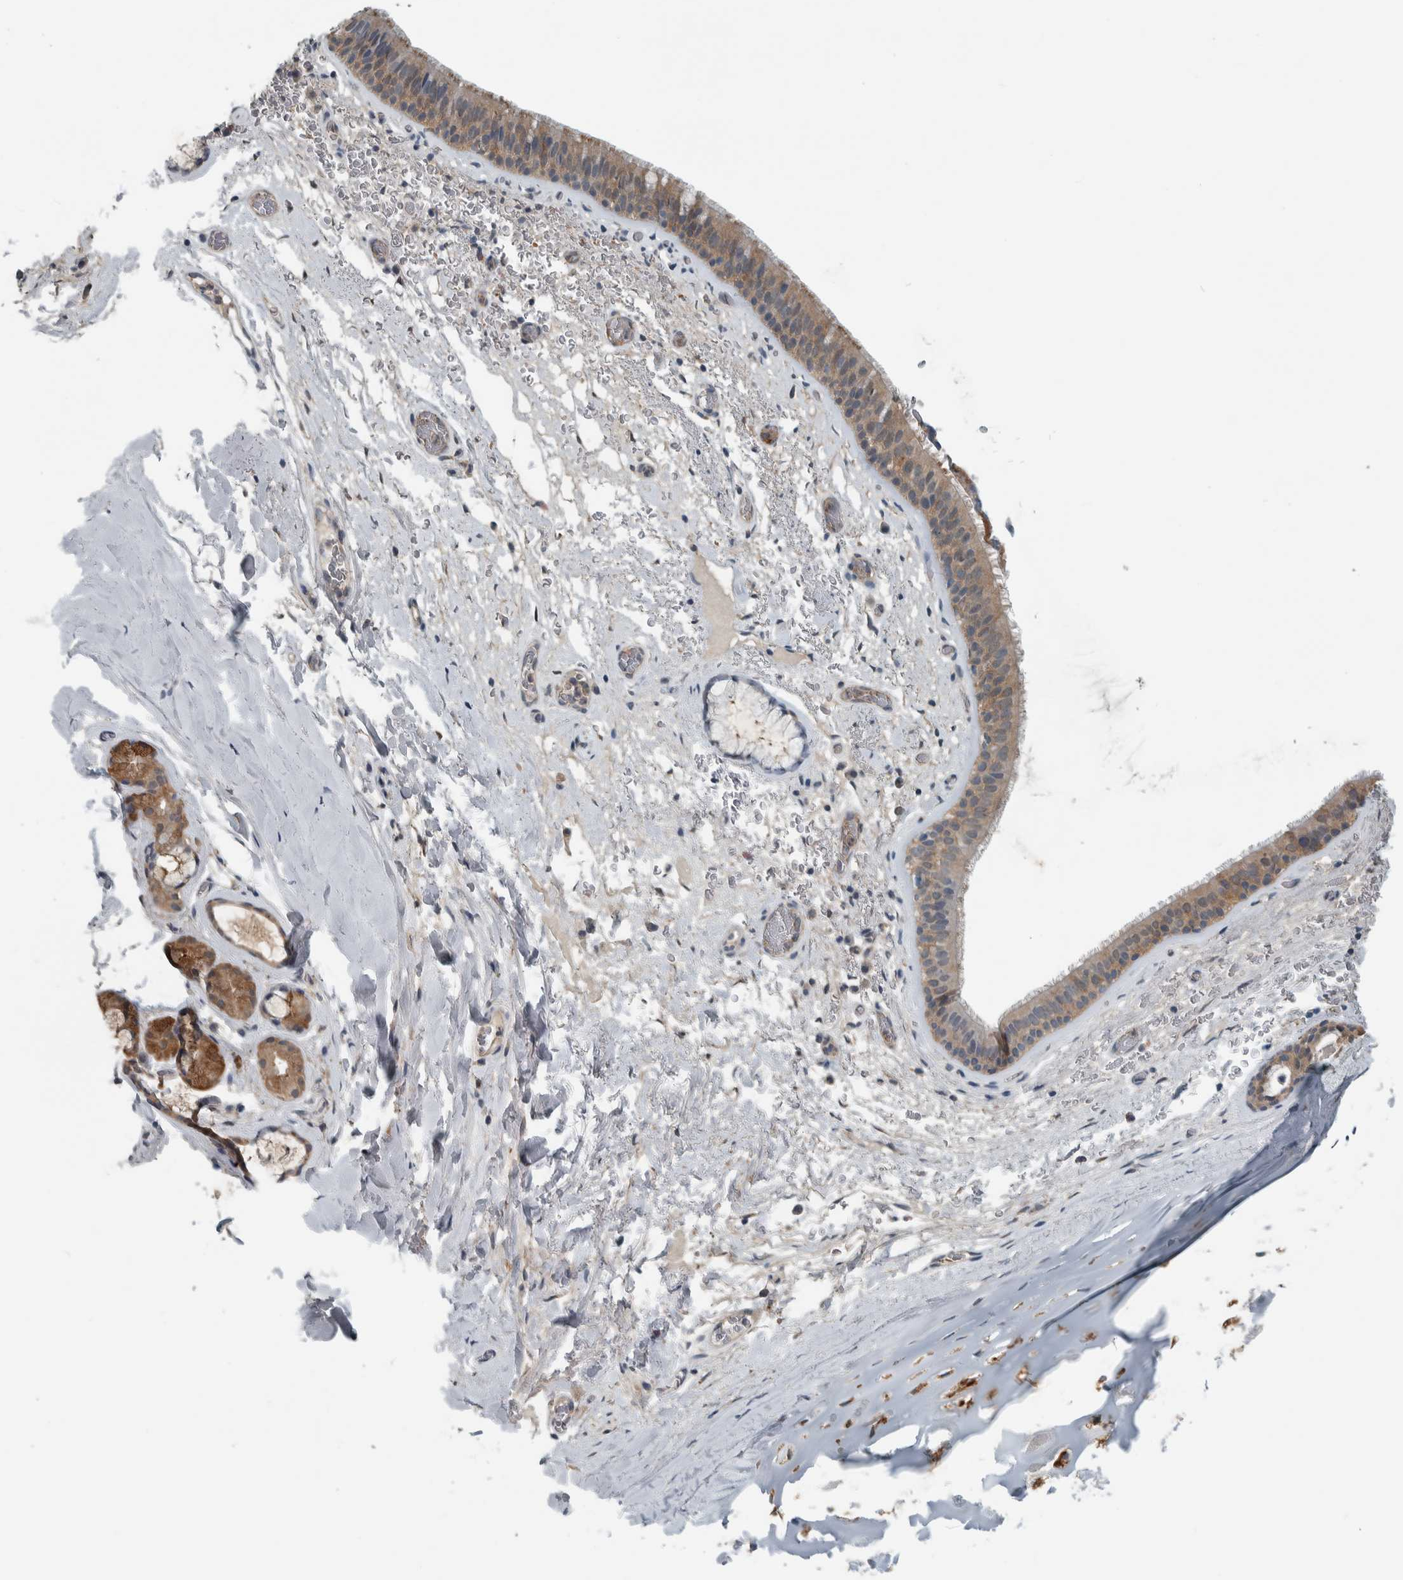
{"staining": {"intensity": "moderate", "quantity": "<25%", "location": "cytoplasmic/membranous"}, "tissue": "bronchus", "cell_type": "Respiratory epithelial cells", "image_type": "normal", "snomed": [{"axis": "morphology", "description": "Normal tissue, NOS"}, {"axis": "topography", "description": "Cartilage tissue"}], "caption": "This micrograph reveals immunohistochemistry (IHC) staining of unremarkable bronchus, with low moderate cytoplasmic/membranous positivity in approximately <25% of respiratory epithelial cells.", "gene": "ALAD", "patient": {"sex": "female", "age": 63}}